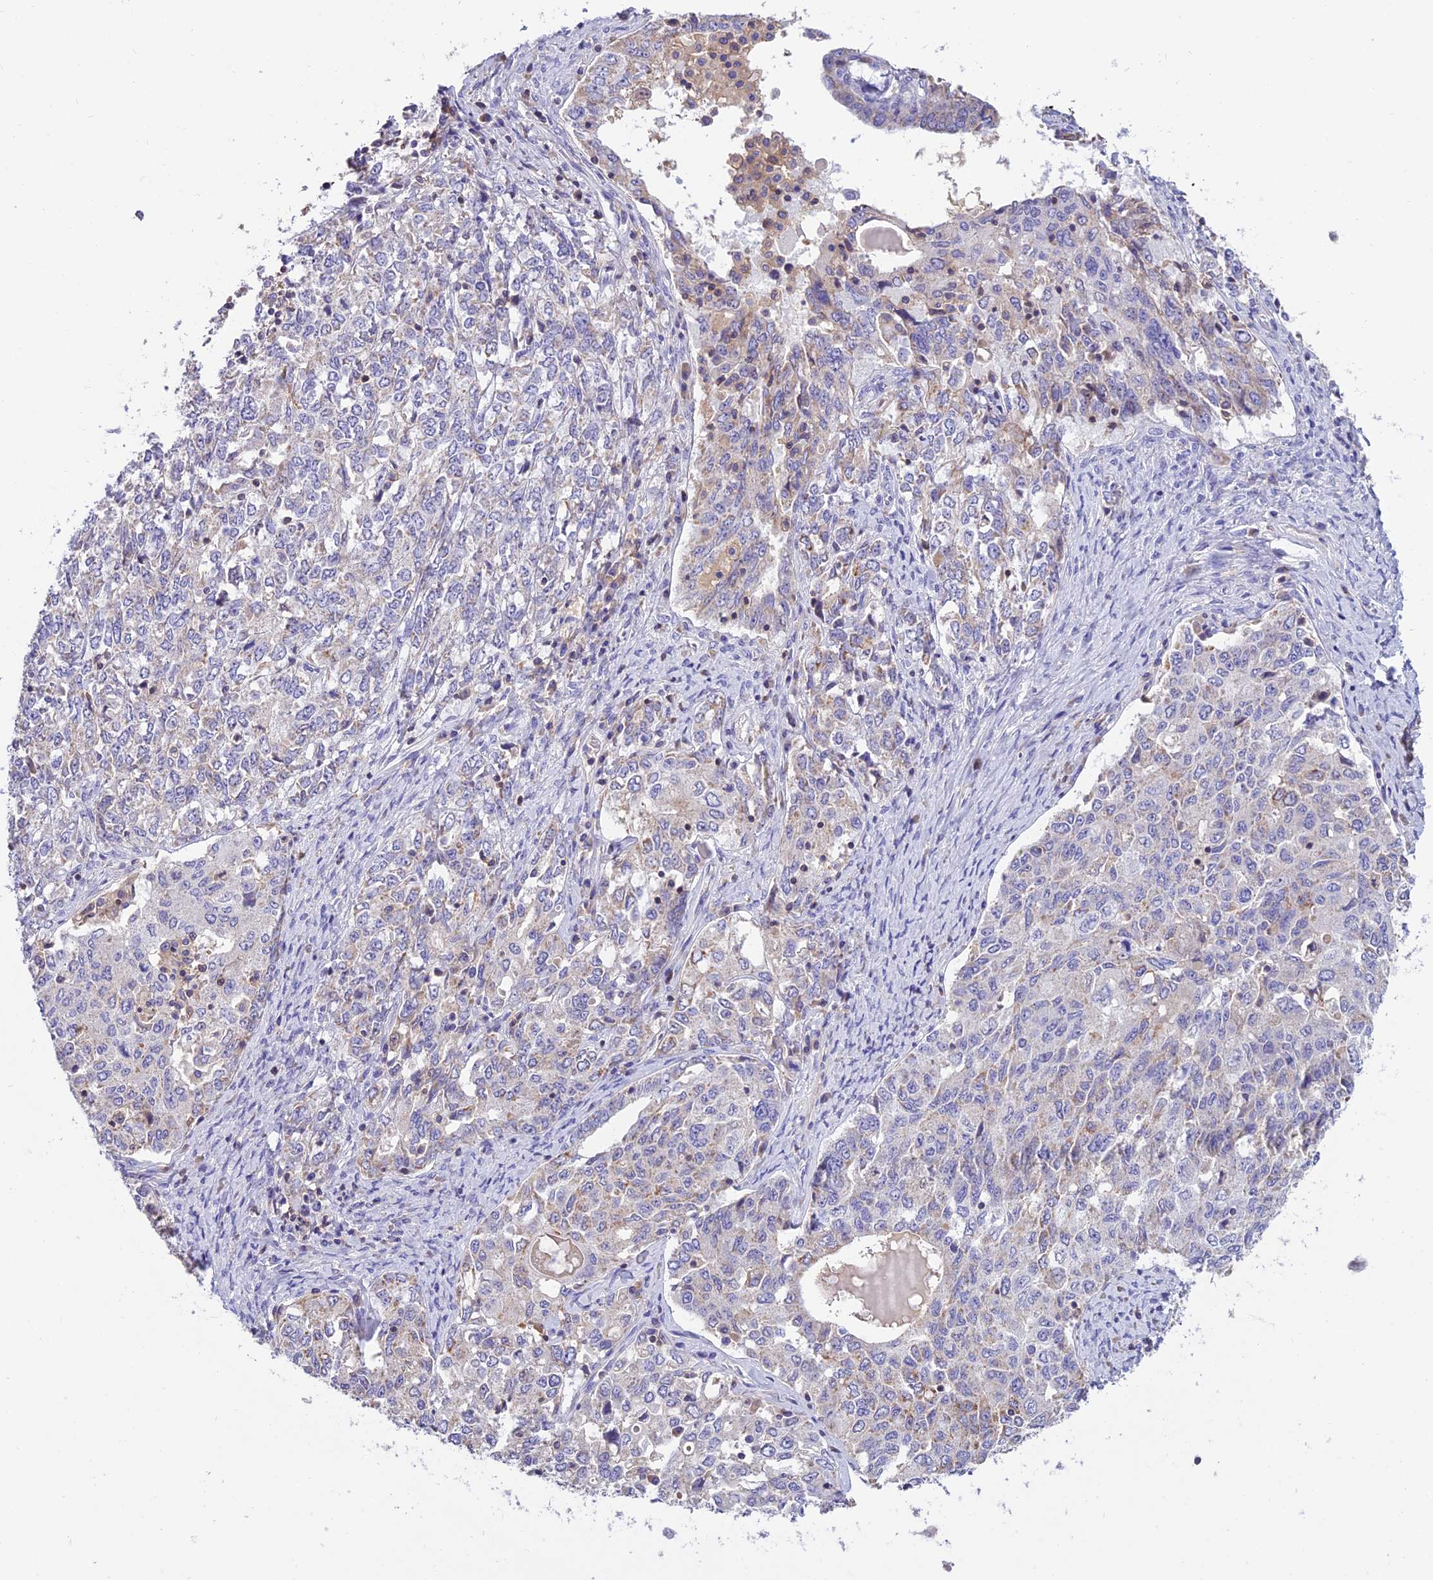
{"staining": {"intensity": "weak", "quantity": "25%-75%", "location": "cytoplasmic/membranous"}, "tissue": "ovarian cancer", "cell_type": "Tumor cells", "image_type": "cancer", "snomed": [{"axis": "morphology", "description": "Carcinoma, endometroid"}, {"axis": "topography", "description": "Ovary"}], "caption": "Human endometroid carcinoma (ovarian) stained for a protein (brown) demonstrates weak cytoplasmic/membranous positive expression in approximately 25%-75% of tumor cells.", "gene": "LPXN", "patient": {"sex": "female", "age": 62}}